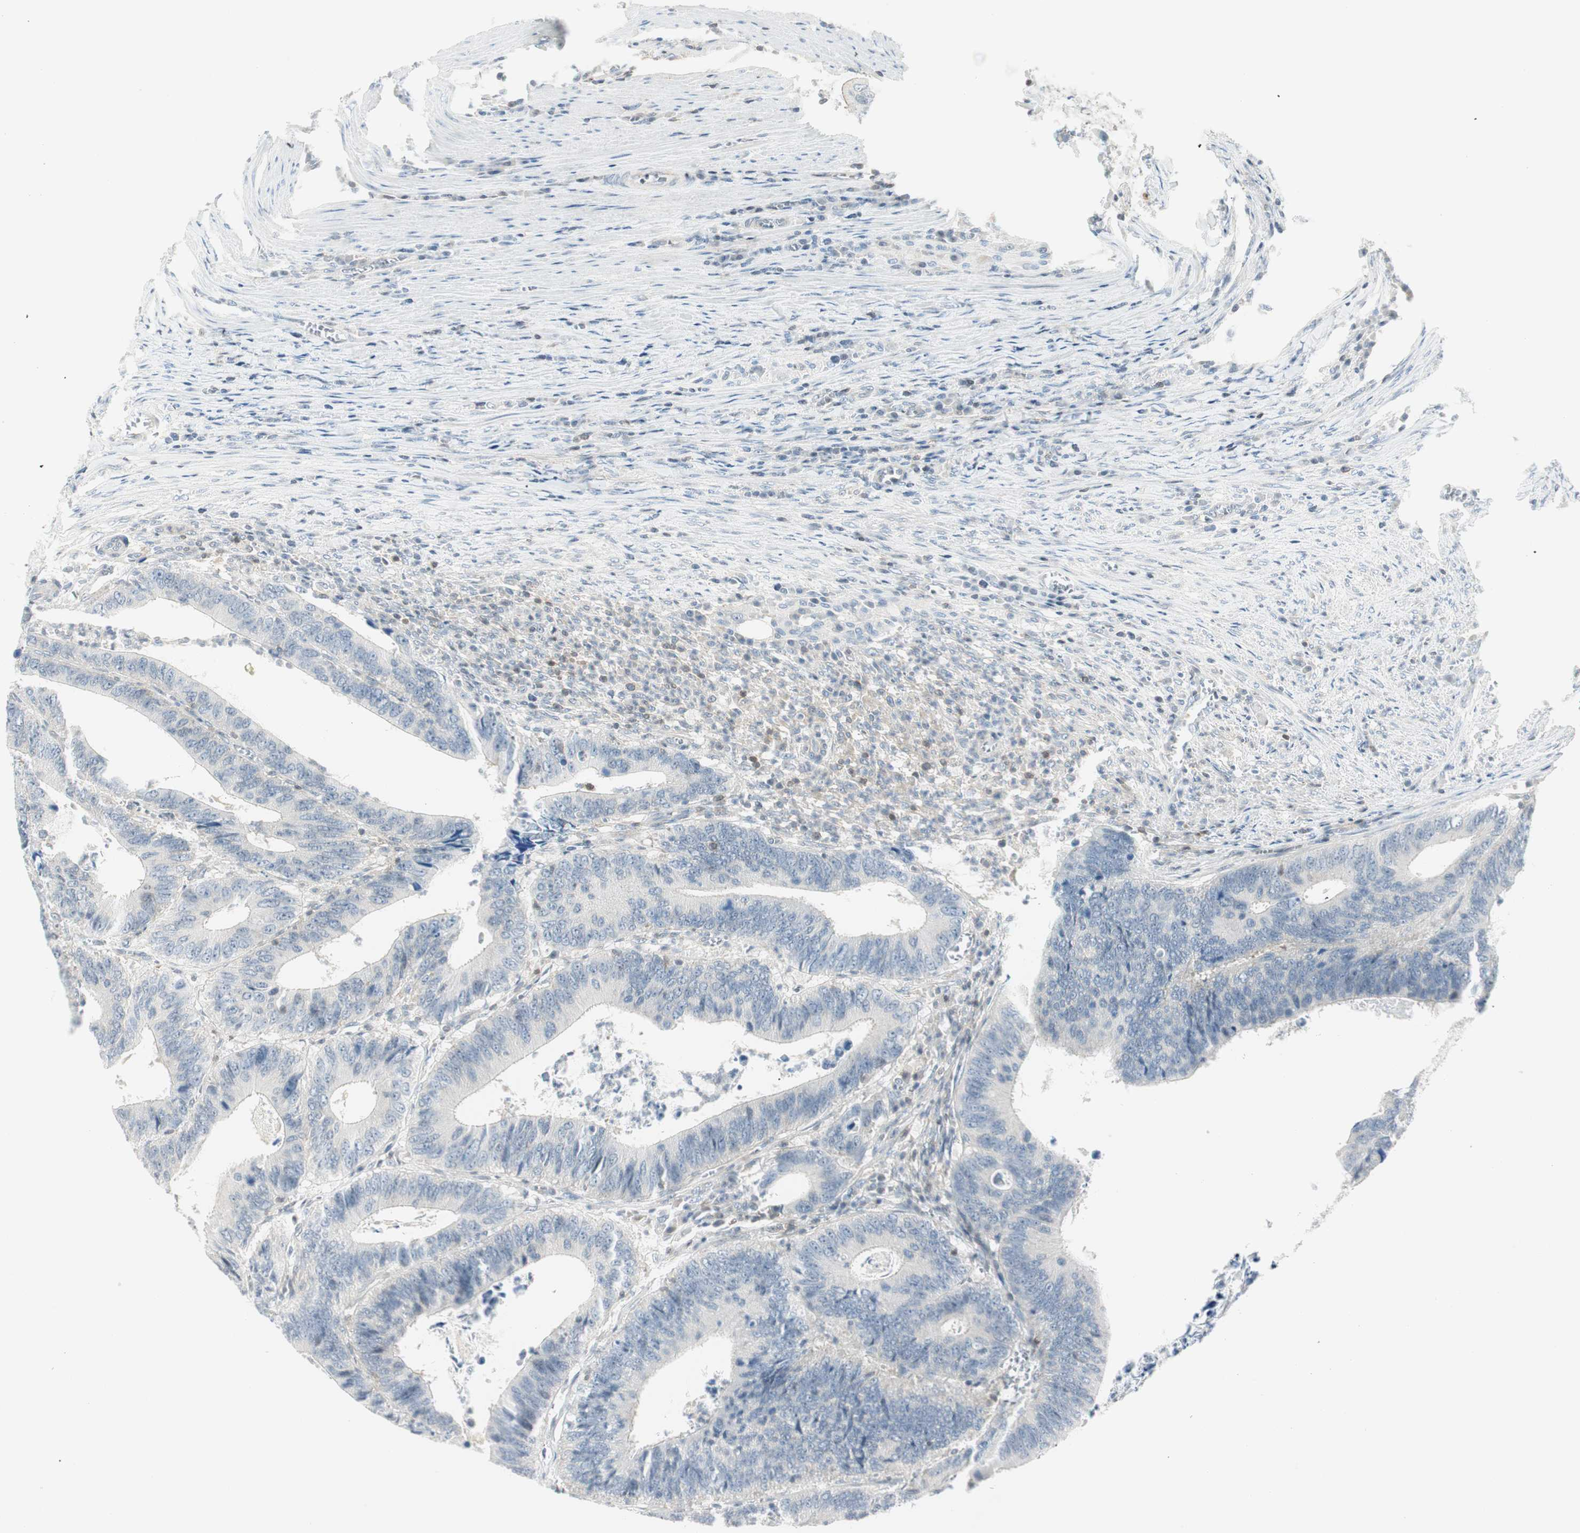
{"staining": {"intensity": "negative", "quantity": "none", "location": "none"}, "tissue": "colorectal cancer", "cell_type": "Tumor cells", "image_type": "cancer", "snomed": [{"axis": "morphology", "description": "Adenocarcinoma, NOS"}, {"axis": "topography", "description": "Colon"}], "caption": "IHC micrograph of neoplastic tissue: human colorectal adenocarcinoma stained with DAB (3,3'-diaminobenzidine) reveals no significant protein positivity in tumor cells.", "gene": "PPP1CA", "patient": {"sex": "male", "age": 72}}